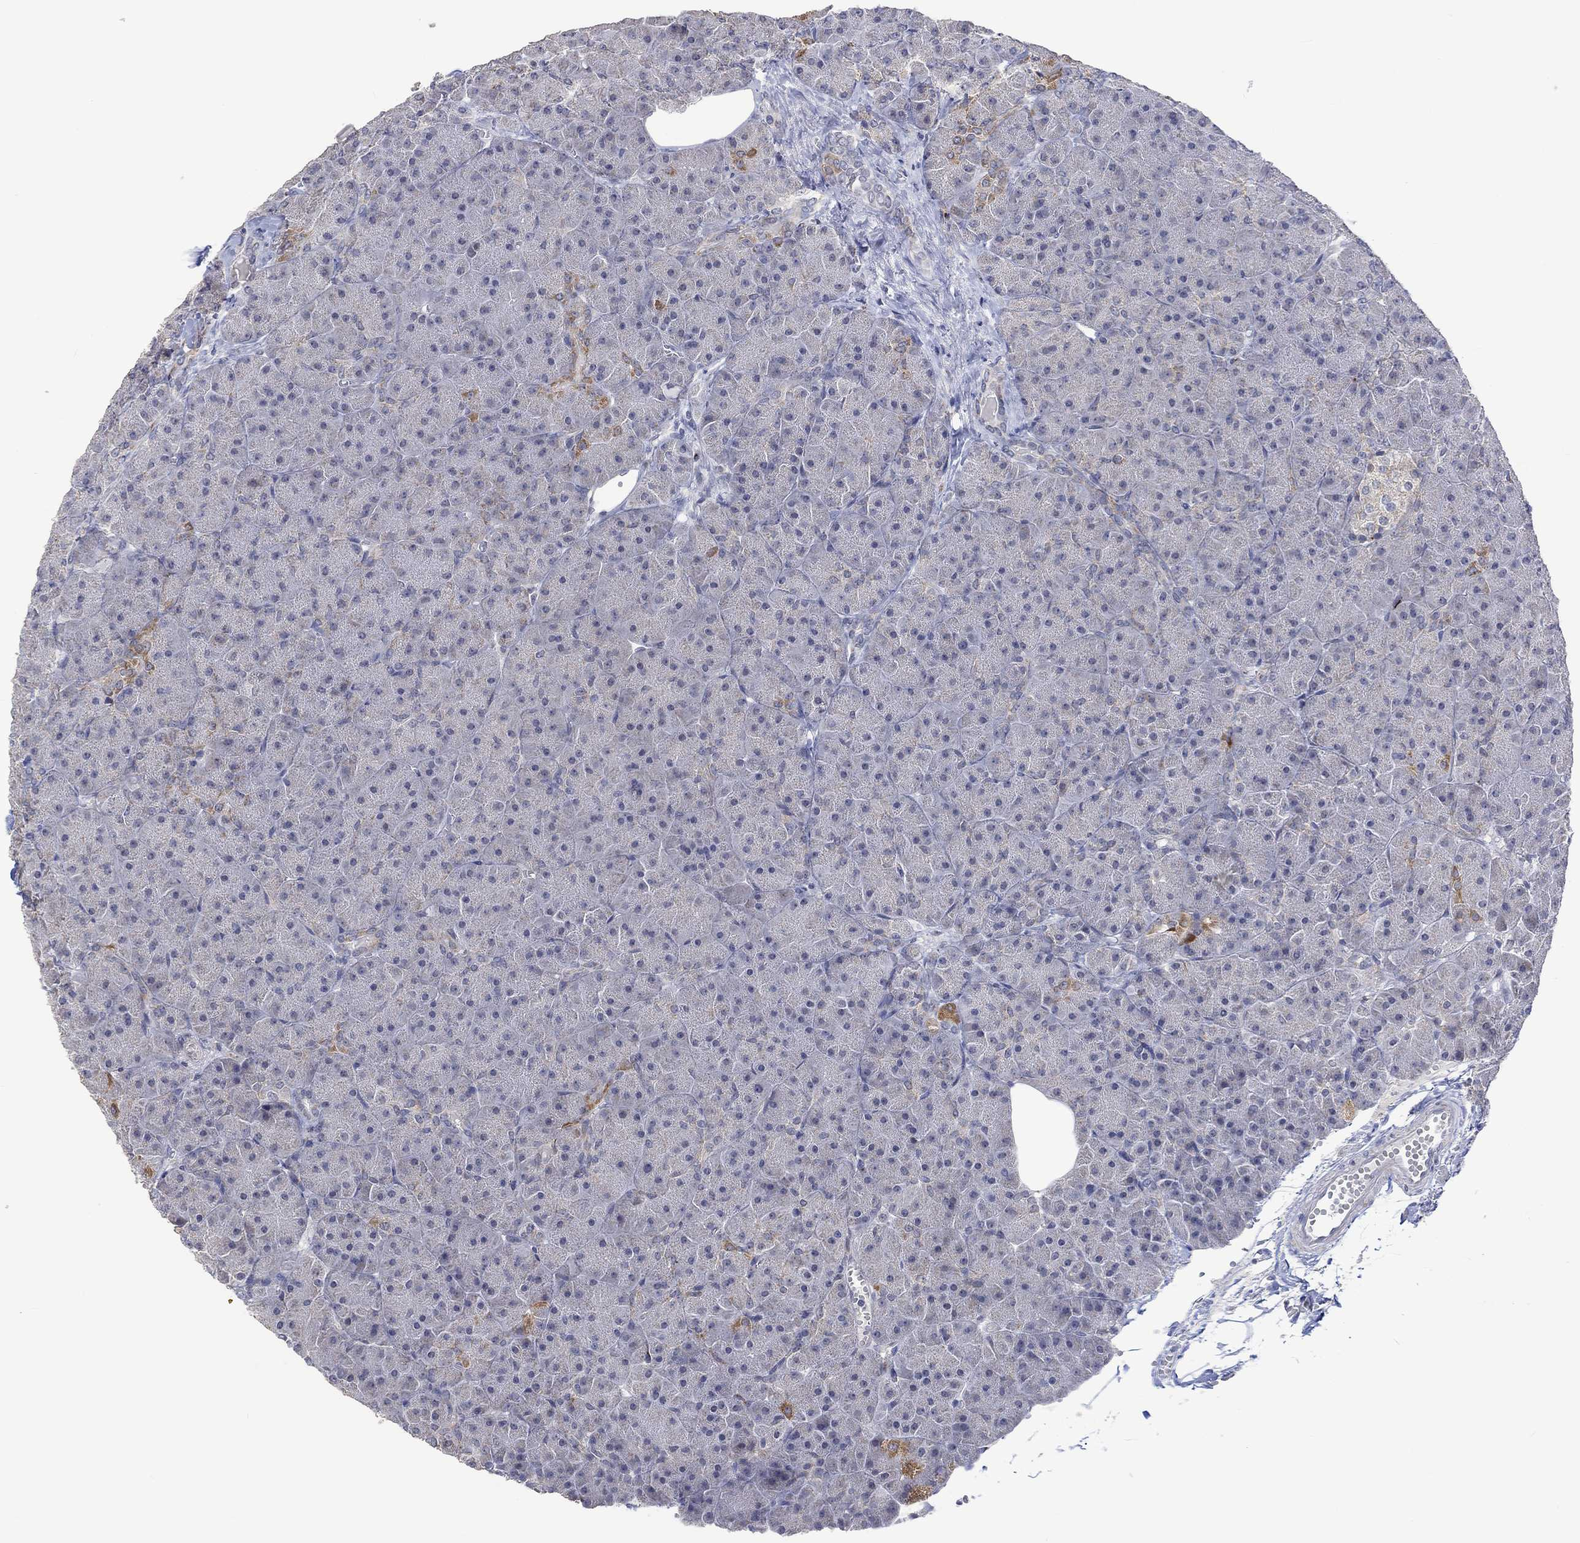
{"staining": {"intensity": "moderate", "quantity": "<25%", "location": "cytoplasmic/membranous"}, "tissue": "pancreas", "cell_type": "Exocrine glandular cells", "image_type": "normal", "snomed": [{"axis": "morphology", "description": "Normal tissue, NOS"}, {"axis": "topography", "description": "Pancreas"}], "caption": "The histopathology image displays immunohistochemical staining of benign pancreas. There is moderate cytoplasmic/membranous expression is appreciated in approximately <25% of exocrine glandular cells.", "gene": "SLC48A1", "patient": {"sex": "male", "age": 61}}